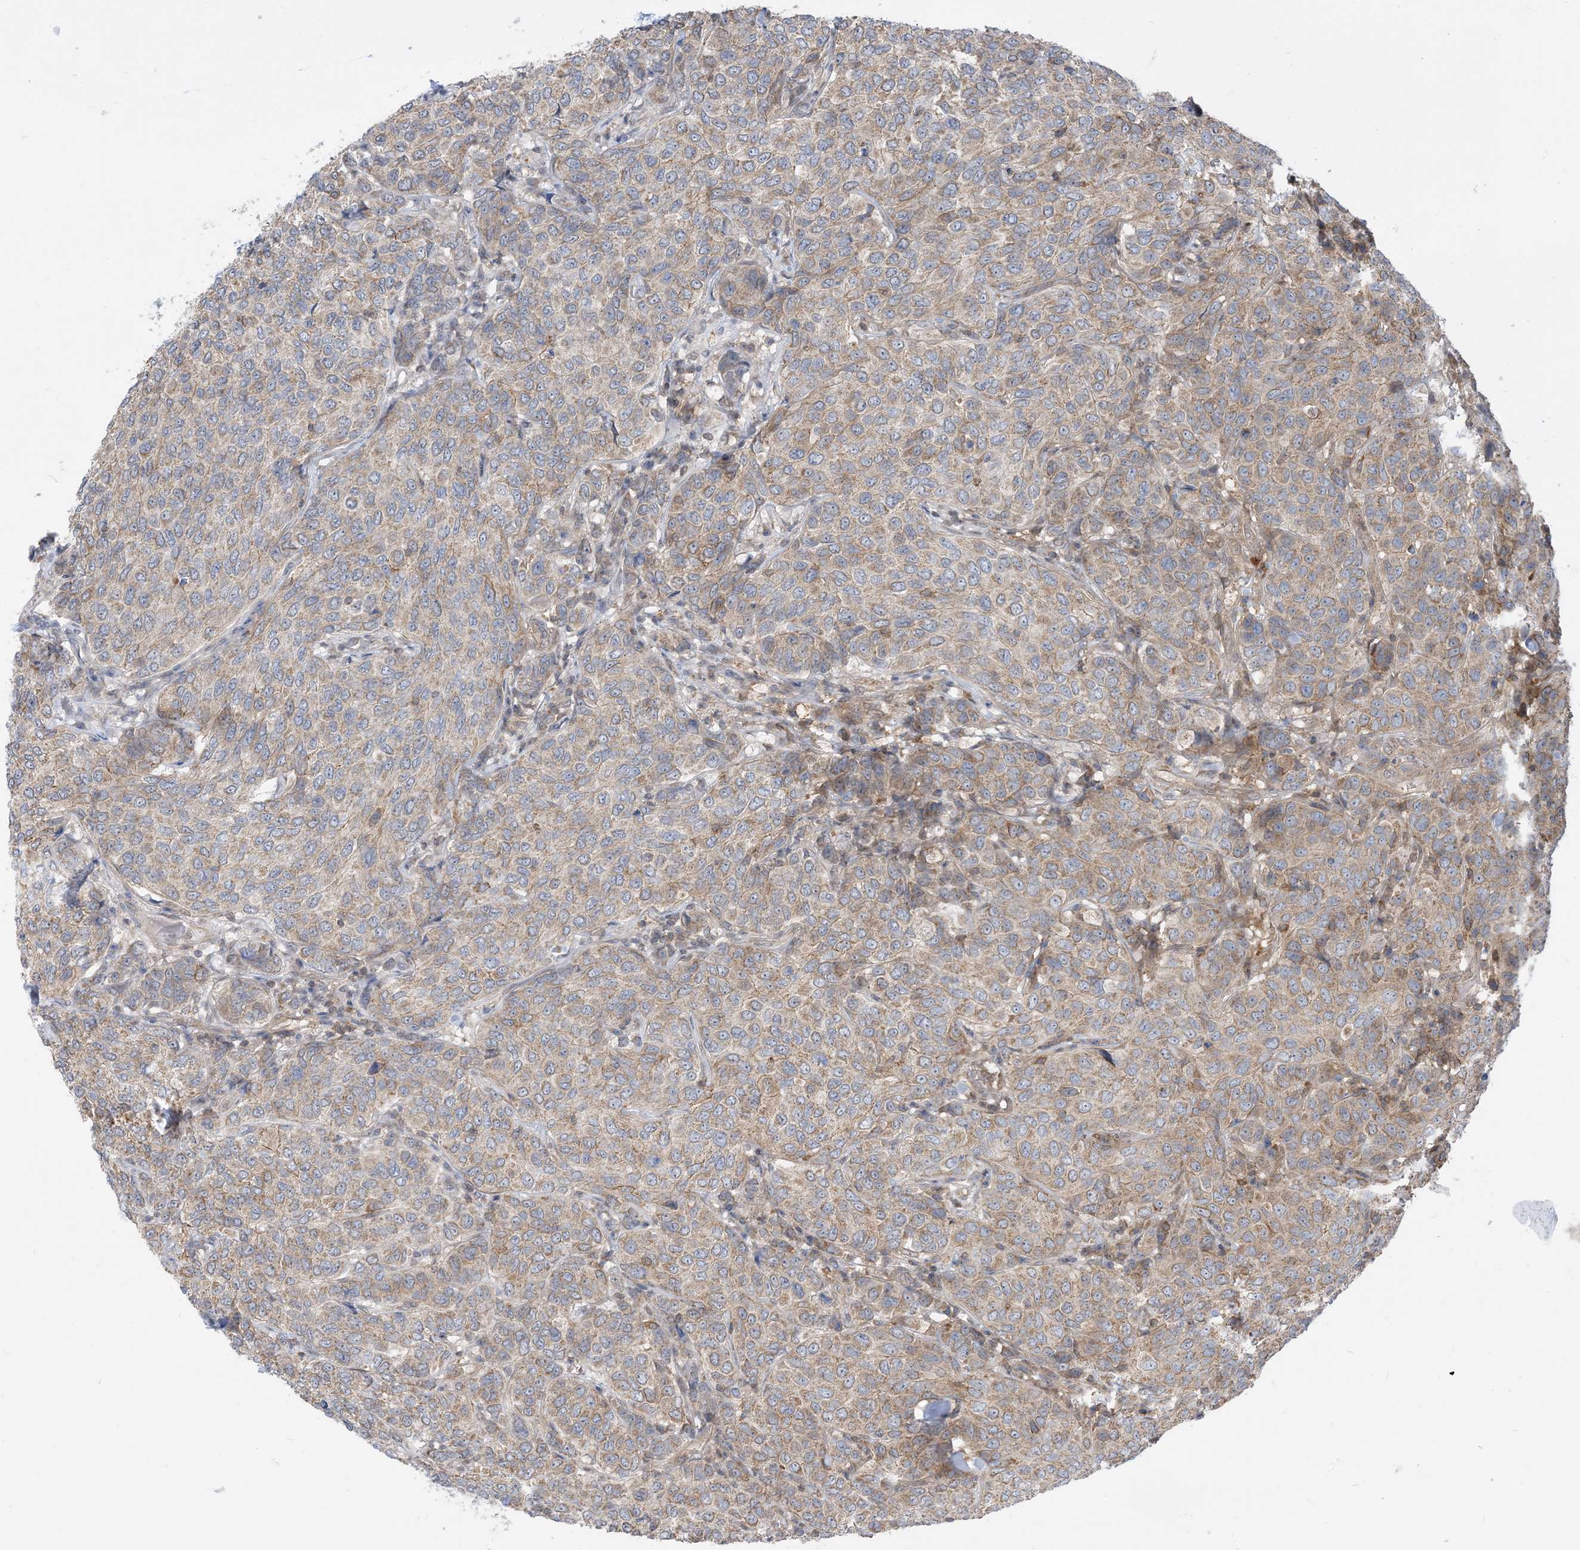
{"staining": {"intensity": "weak", "quantity": ">75%", "location": "cytoplasmic/membranous"}, "tissue": "breast cancer", "cell_type": "Tumor cells", "image_type": "cancer", "snomed": [{"axis": "morphology", "description": "Duct carcinoma"}, {"axis": "topography", "description": "Breast"}], "caption": "The photomicrograph reveals immunohistochemical staining of infiltrating ductal carcinoma (breast). There is weak cytoplasmic/membranous positivity is appreciated in about >75% of tumor cells. (Brightfield microscopy of DAB IHC at high magnification).", "gene": "CASP4", "patient": {"sex": "female", "age": 55}}